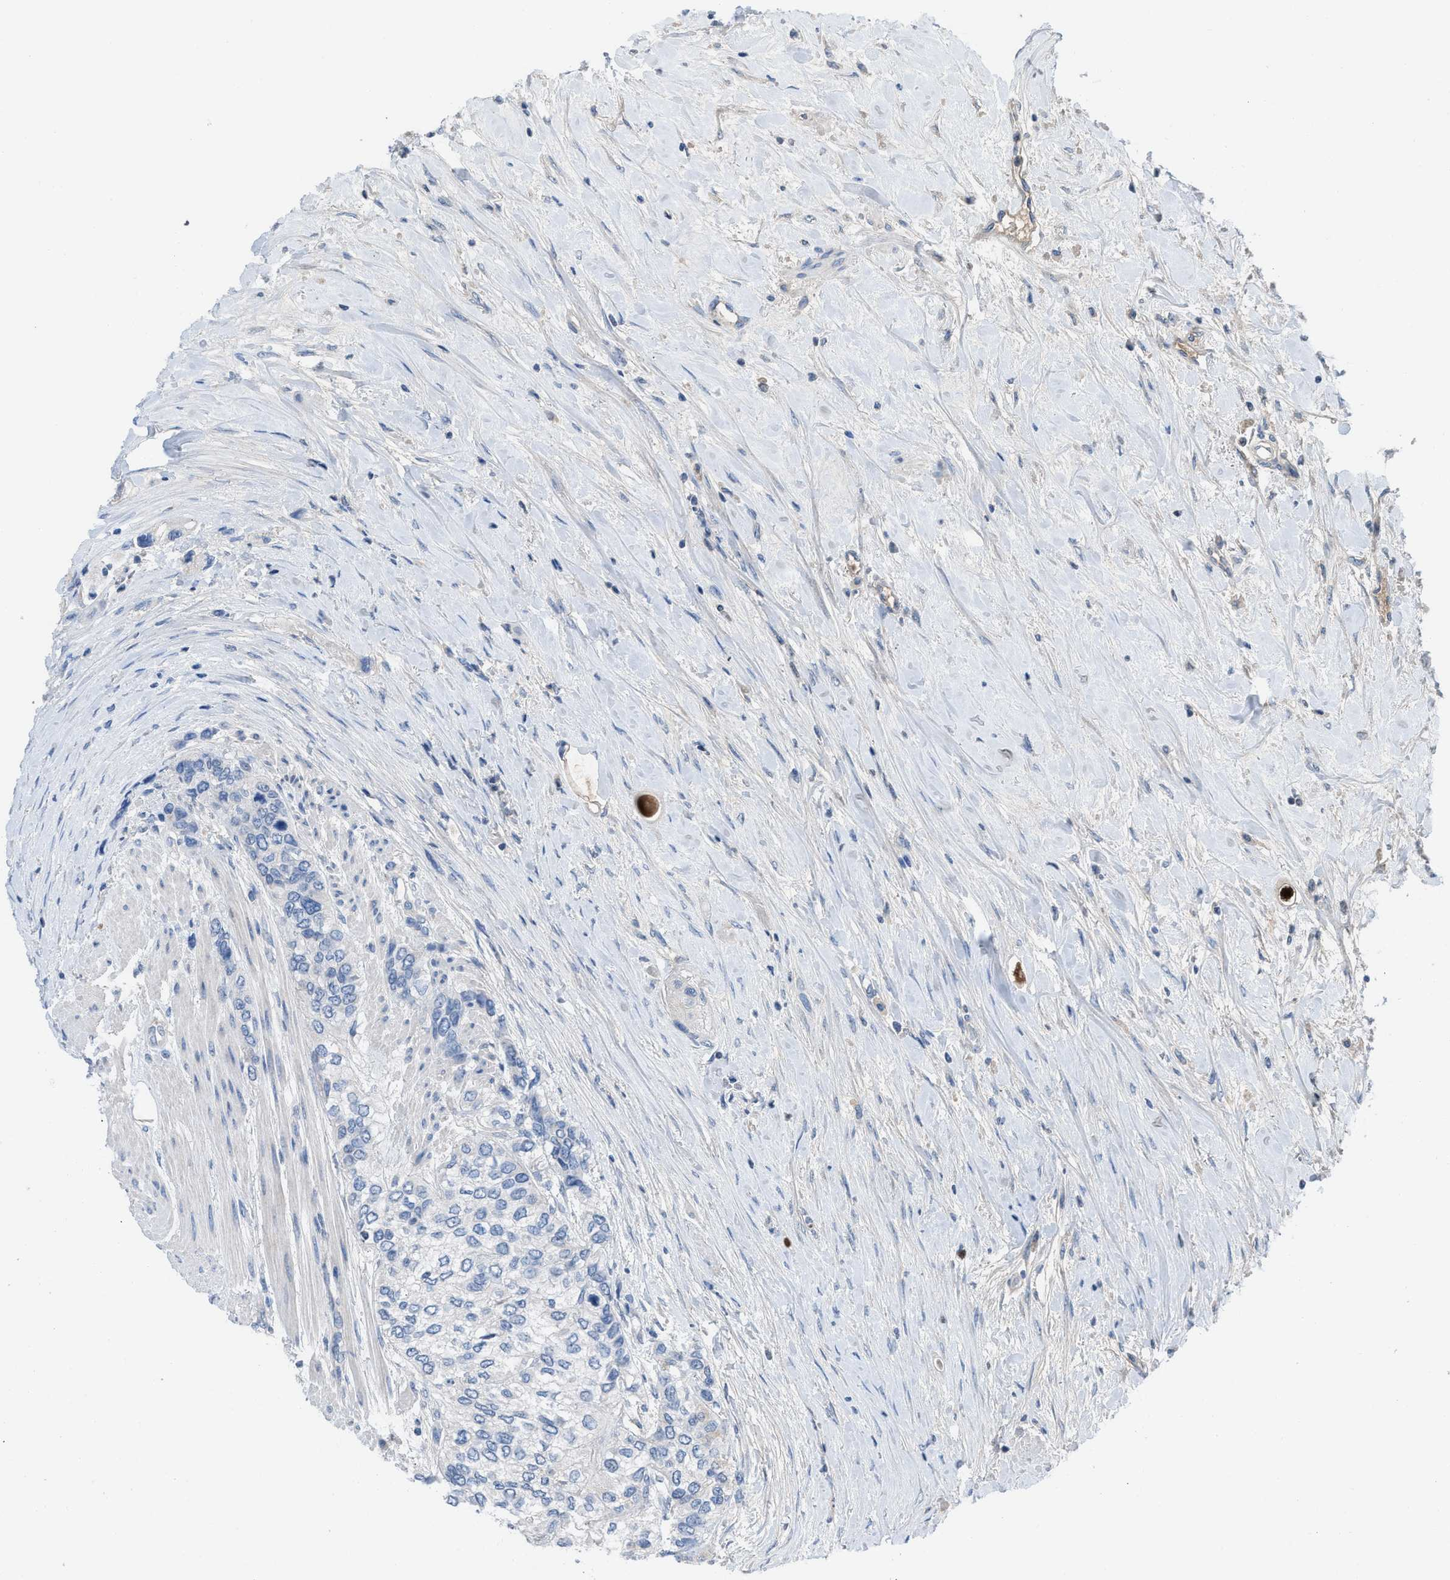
{"staining": {"intensity": "negative", "quantity": "none", "location": "none"}, "tissue": "urothelial cancer", "cell_type": "Tumor cells", "image_type": "cancer", "snomed": [{"axis": "morphology", "description": "Urothelial carcinoma, High grade"}, {"axis": "topography", "description": "Urinary bladder"}], "caption": "The image demonstrates no staining of tumor cells in urothelial cancer.", "gene": "HPX", "patient": {"sex": "female", "age": 56}}